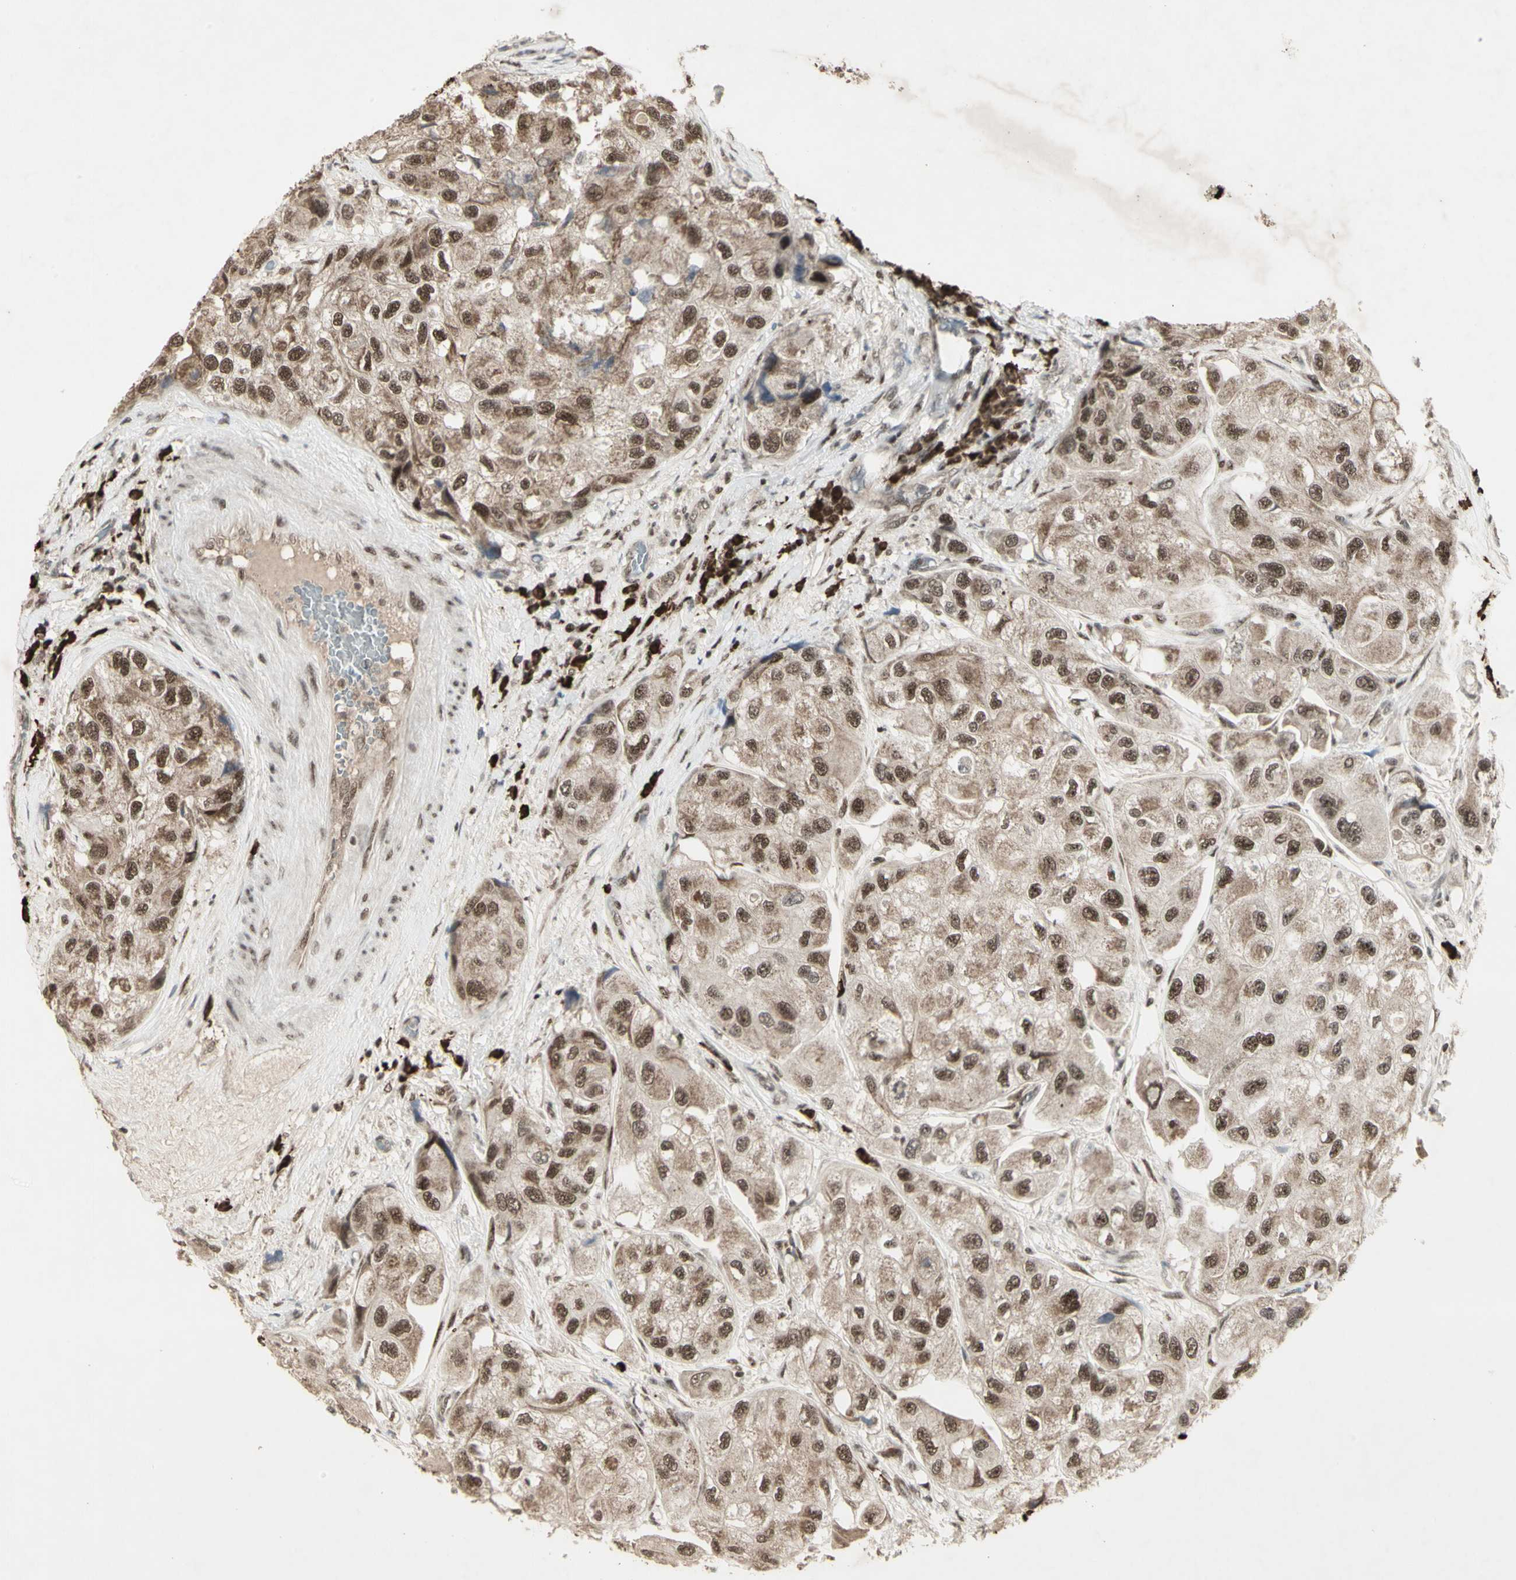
{"staining": {"intensity": "moderate", "quantity": ">75%", "location": "cytoplasmic/membranous,nuclear"}, "tissue": "urothelial cancer", "cell_type": "Tumor cells", "image_type": "cancer", "snomed": [{"axis": "morphology", "description": "Urothelial carcinoma, High grade"}, {"axis": "topography", "description": "Urinary bladder"}], "caption": "DAB (3,3'-diaminobenzidine) immunohistochemical staining of human high-grade urothelial carcinoma reveals moderate cytoplasmic/membranous and nuclear protein expression in approximately >75% of tumor cells.", "gene": "CCNT1", "patient": {"sex": "female", "age": 64}}